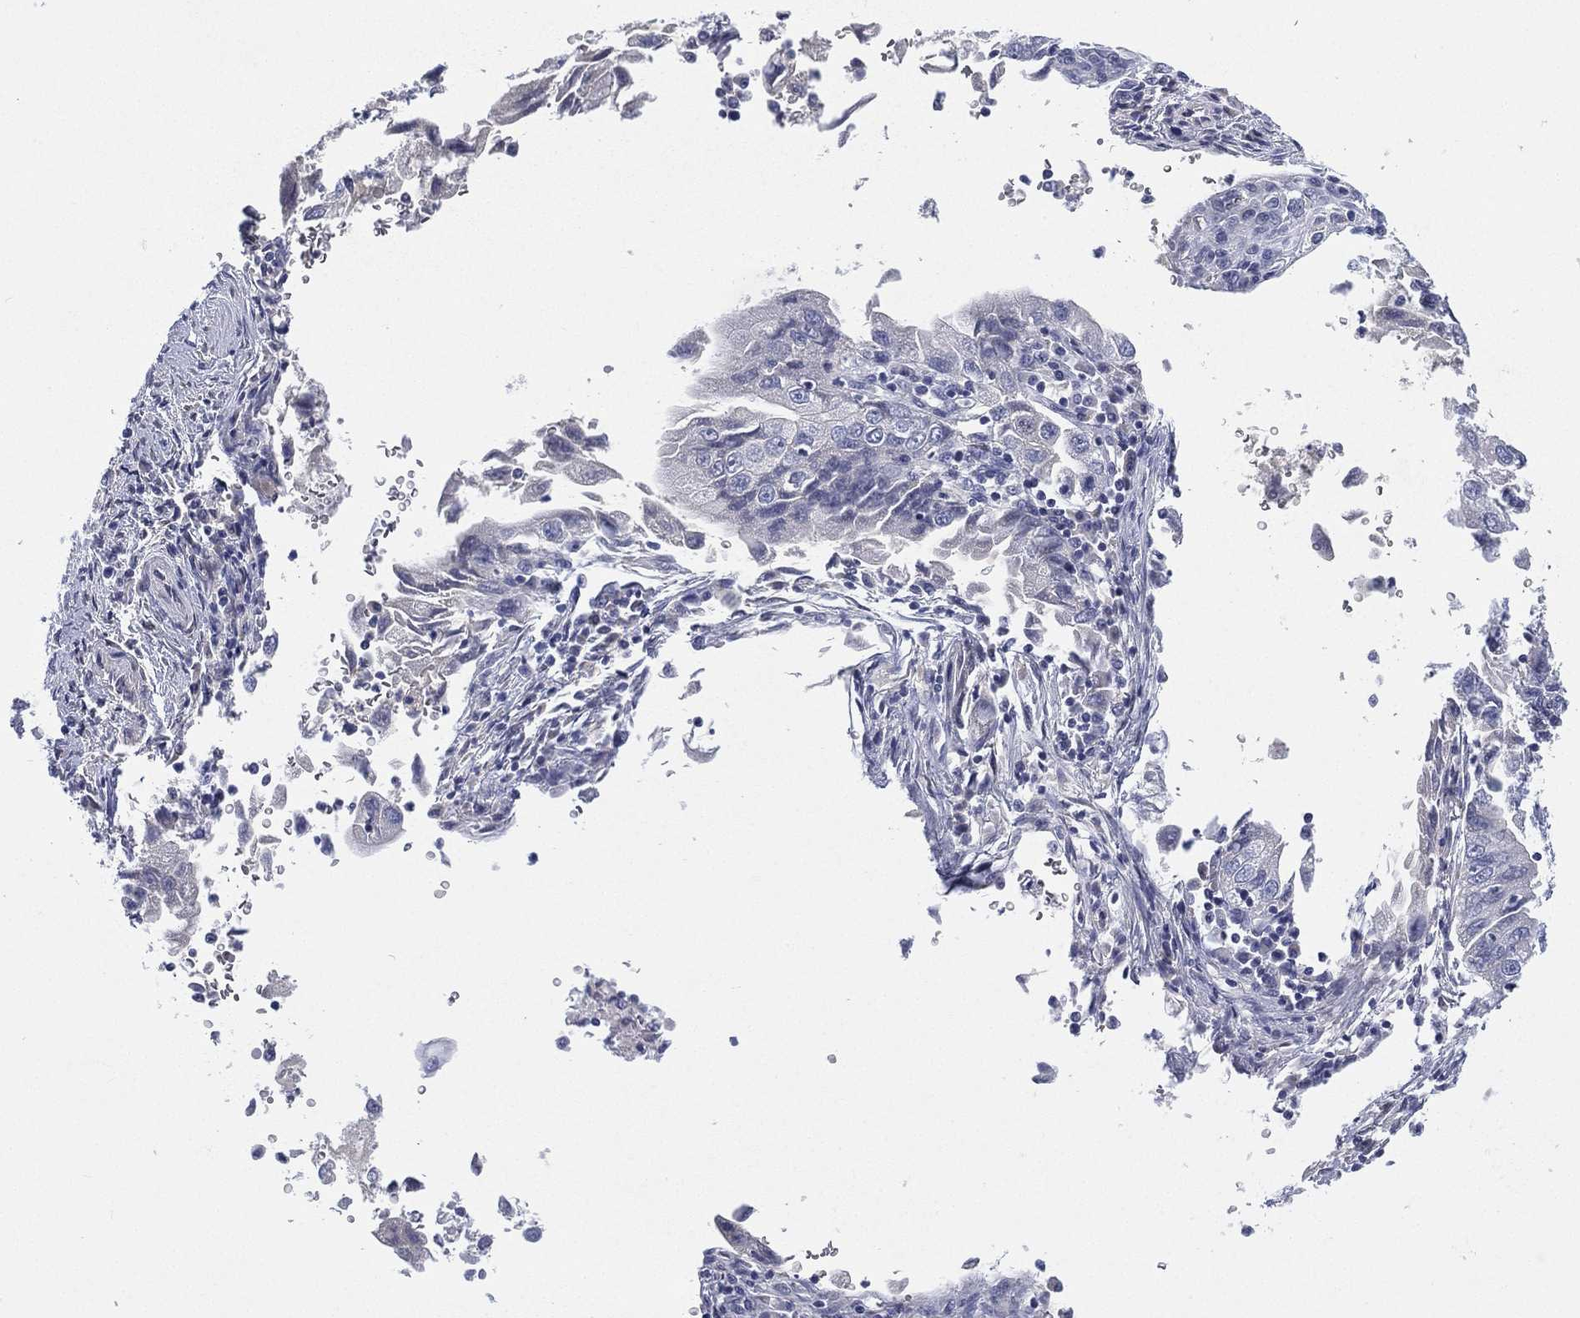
{"staining": {"intensity": "negative", "quantity": "none", "location": "none"}, "tissue": "stomach cancer", "cell_type": "Tumor cells", "image_type": "cancer", "snomed": [{"axis": "morphology", "description": "Adenocarcinoma, NOS"}, {"axis": "topography", "description": "Stomach"}], "caption": "The histopathology image shows no significant staining in tumor cells of stomach cancer (adenocarcinoma). Nuclei are stained in blue.", "gene": "CYP2D6", "patient": {"sex": "male", "age": 76}}